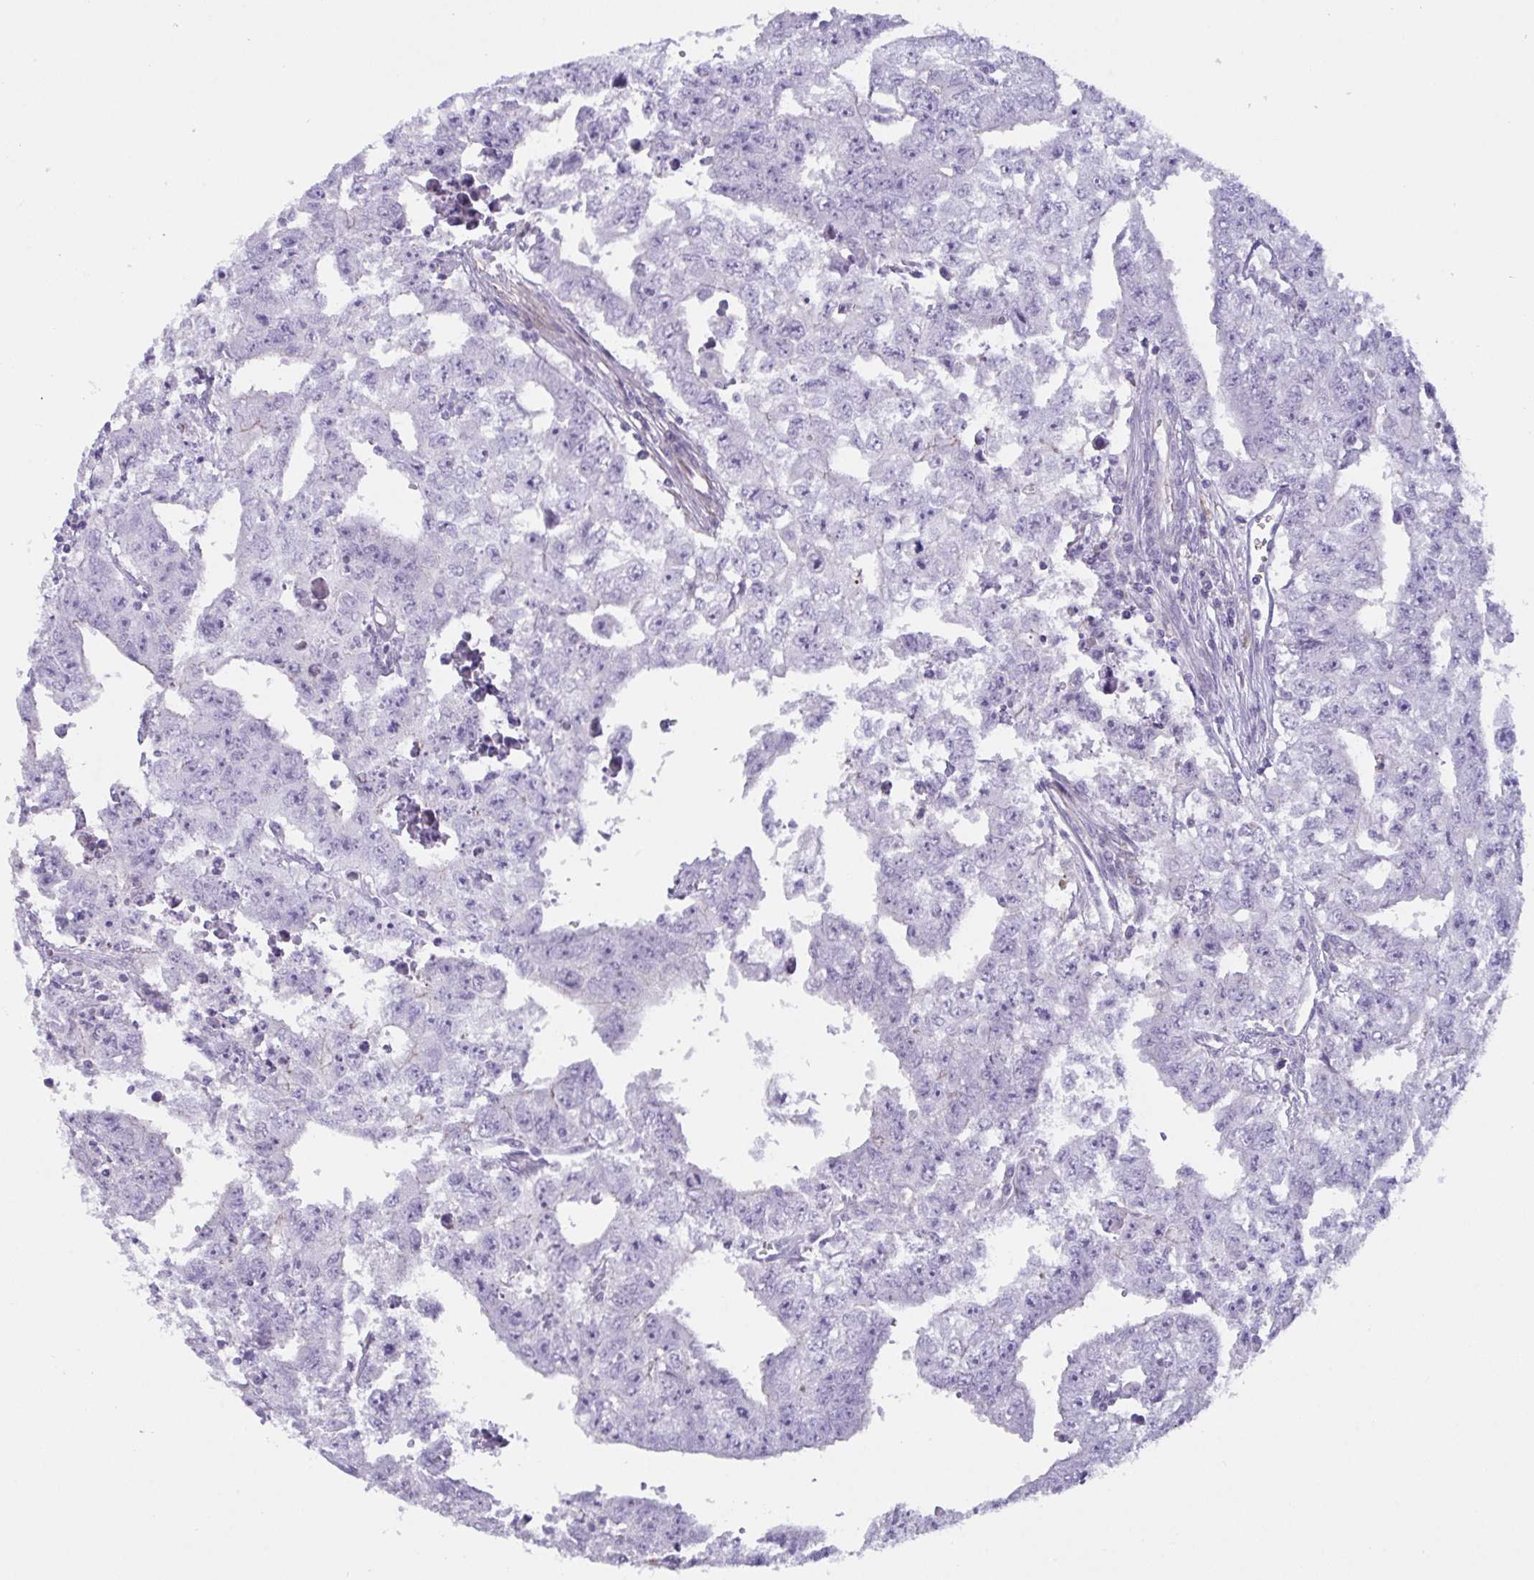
{"staining": {"intensity": "negative", "quantity": "none", "location": "none"}, "tissue": "testis cancer", "cell_type": "Tumor cells", "image_type": "cancer", "snomed": [{"axis": "morphology", "description": "Carcinoma, Embryonal, NOS"}, {"axis": "morphology", "description": "Teratoma, malignant, NOS"}, {"axis": "topography", "description": "Testis"}], "caption": "A histopathology image of testis embryonal carcinoma stained for a protein displays no brown staining in tumor cells.", "gene": "OR5P3", "patient": {"sex": "male", "age": 24}}